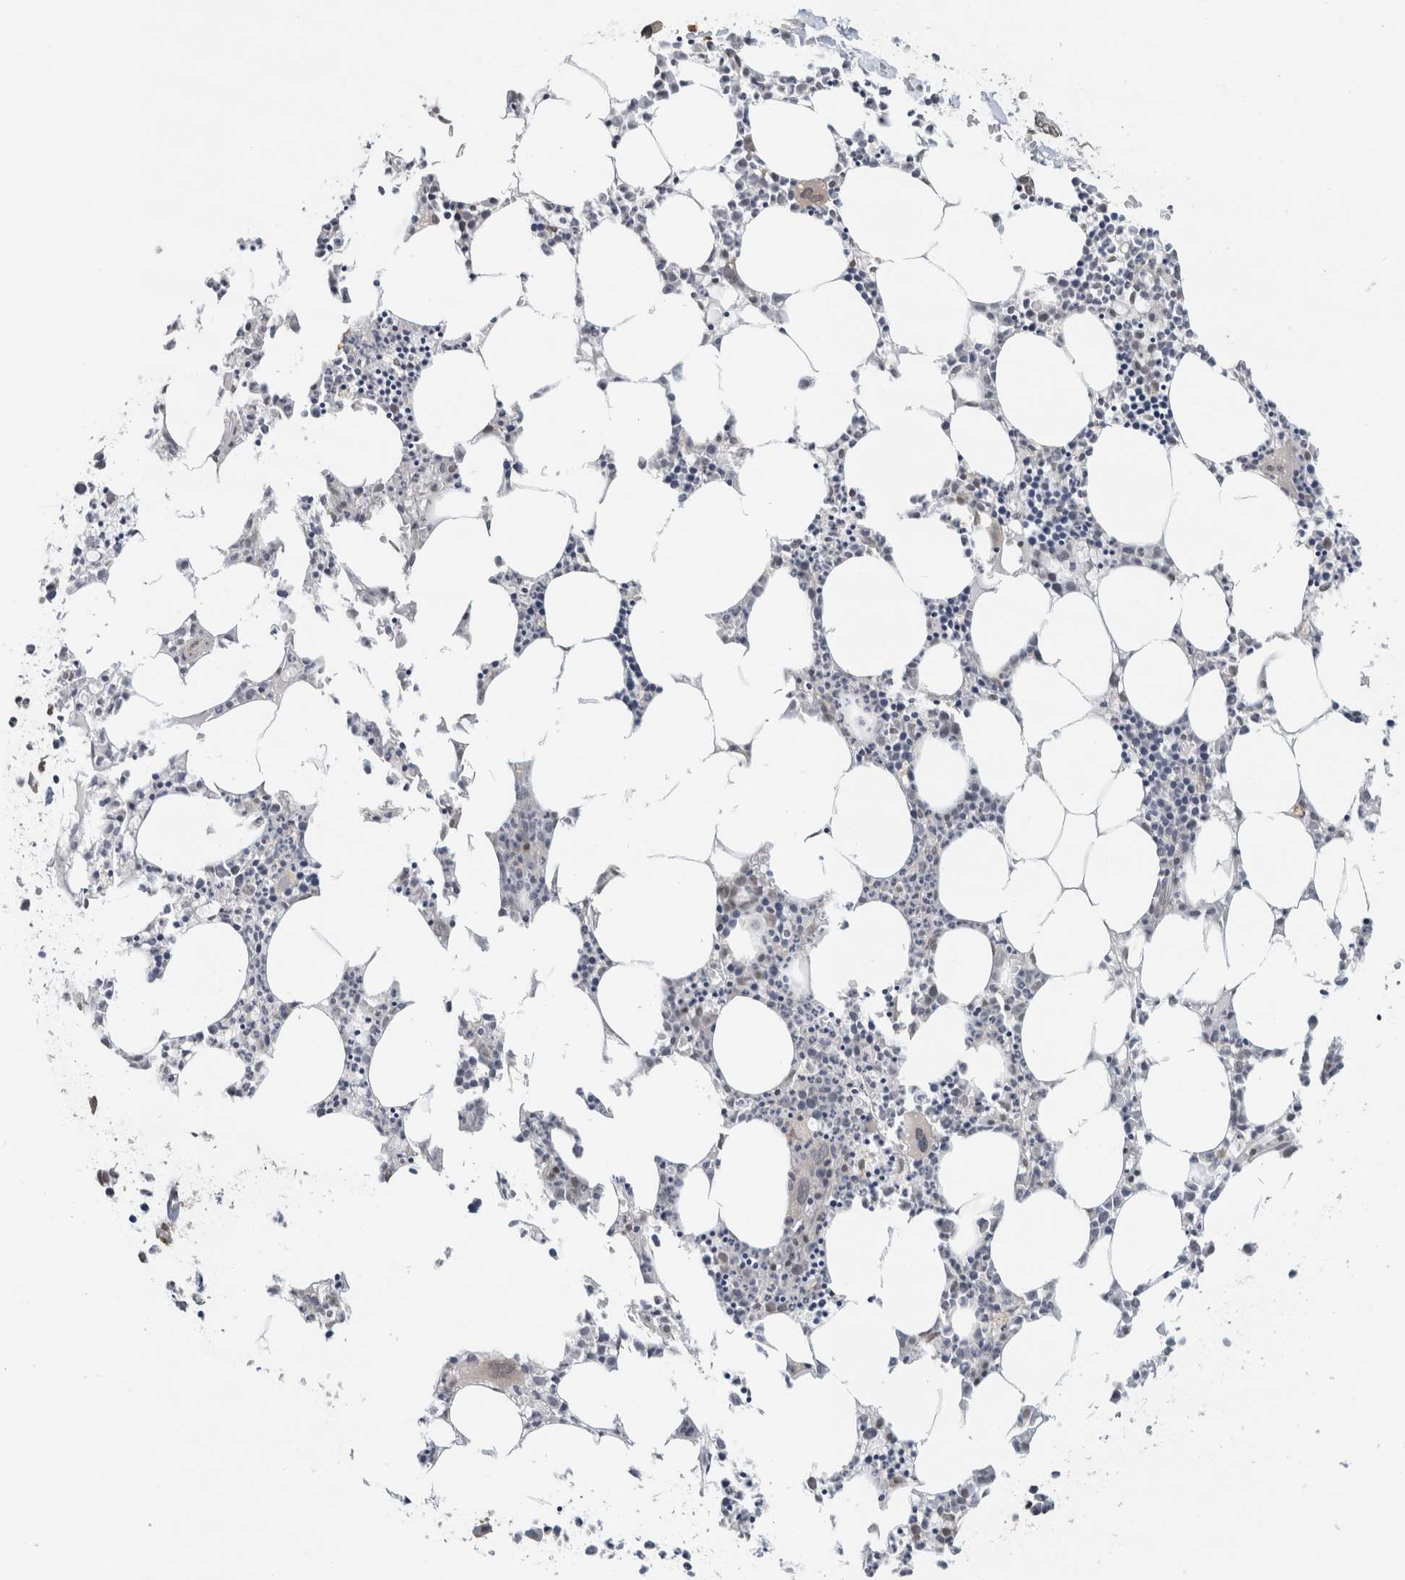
{"staining": {"intensity": "weak", "quantity": "<25%", "location": "cytoplasmic/membranous"}, "tissue": "bone marrow", "cell_type": "Hematopoietic cells", "image_type": "normal", "snomed": [{"axis": "morphology", "description": "Normal tissue, NOS"}, {"axis": "morphology", "description": "Inflammation, NOS"}, {"axis": "topography", "description": "Bone marrow"}], "caption": "Hematopoietic cells are negative for brown protein staining in unremarkable bone marrow. (Immunohistochemistry (ihc), brightfield microscopy, high magnification).", "gene": "EIF4G3", "patient": {"sex": "female", "age": 62}}